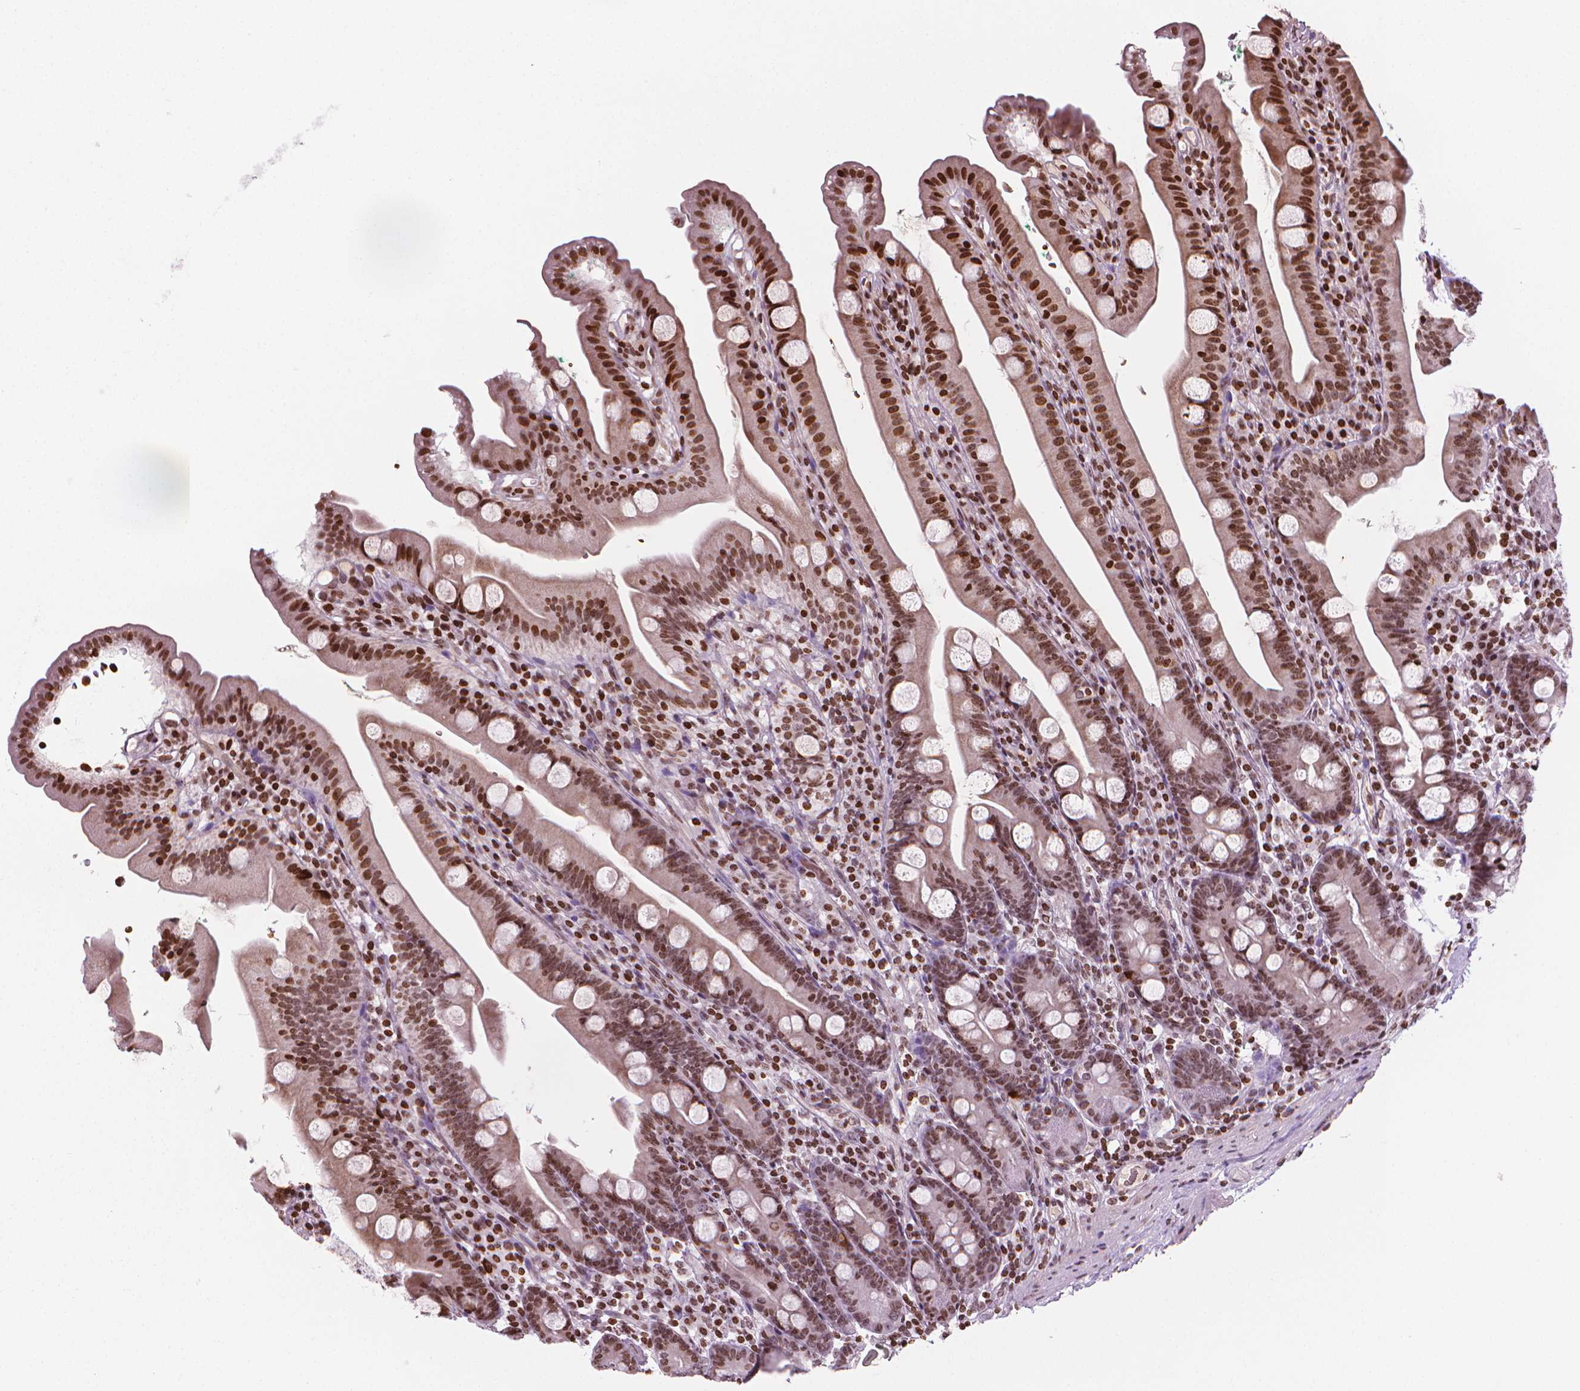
{"staining": {"intensity": "strong", "quantity": ">75%", "location": "nuclear"}, "tissue": "duodenum", "cell_type": "Glandular cells", "image_type": "normal", "snomed": [{"axis": "morphology", "description": "Normal tissue, NOS"}, {"axis": "topography", "description": "Duodenum"}], "caption": "DAB immunohistochemical staining of benign human duodenum reveals strong nuclear protein staining in about >75% of glandular cells.", "gene": "PIP4K2A", "patient": {"sex": "female", "age": 67}}